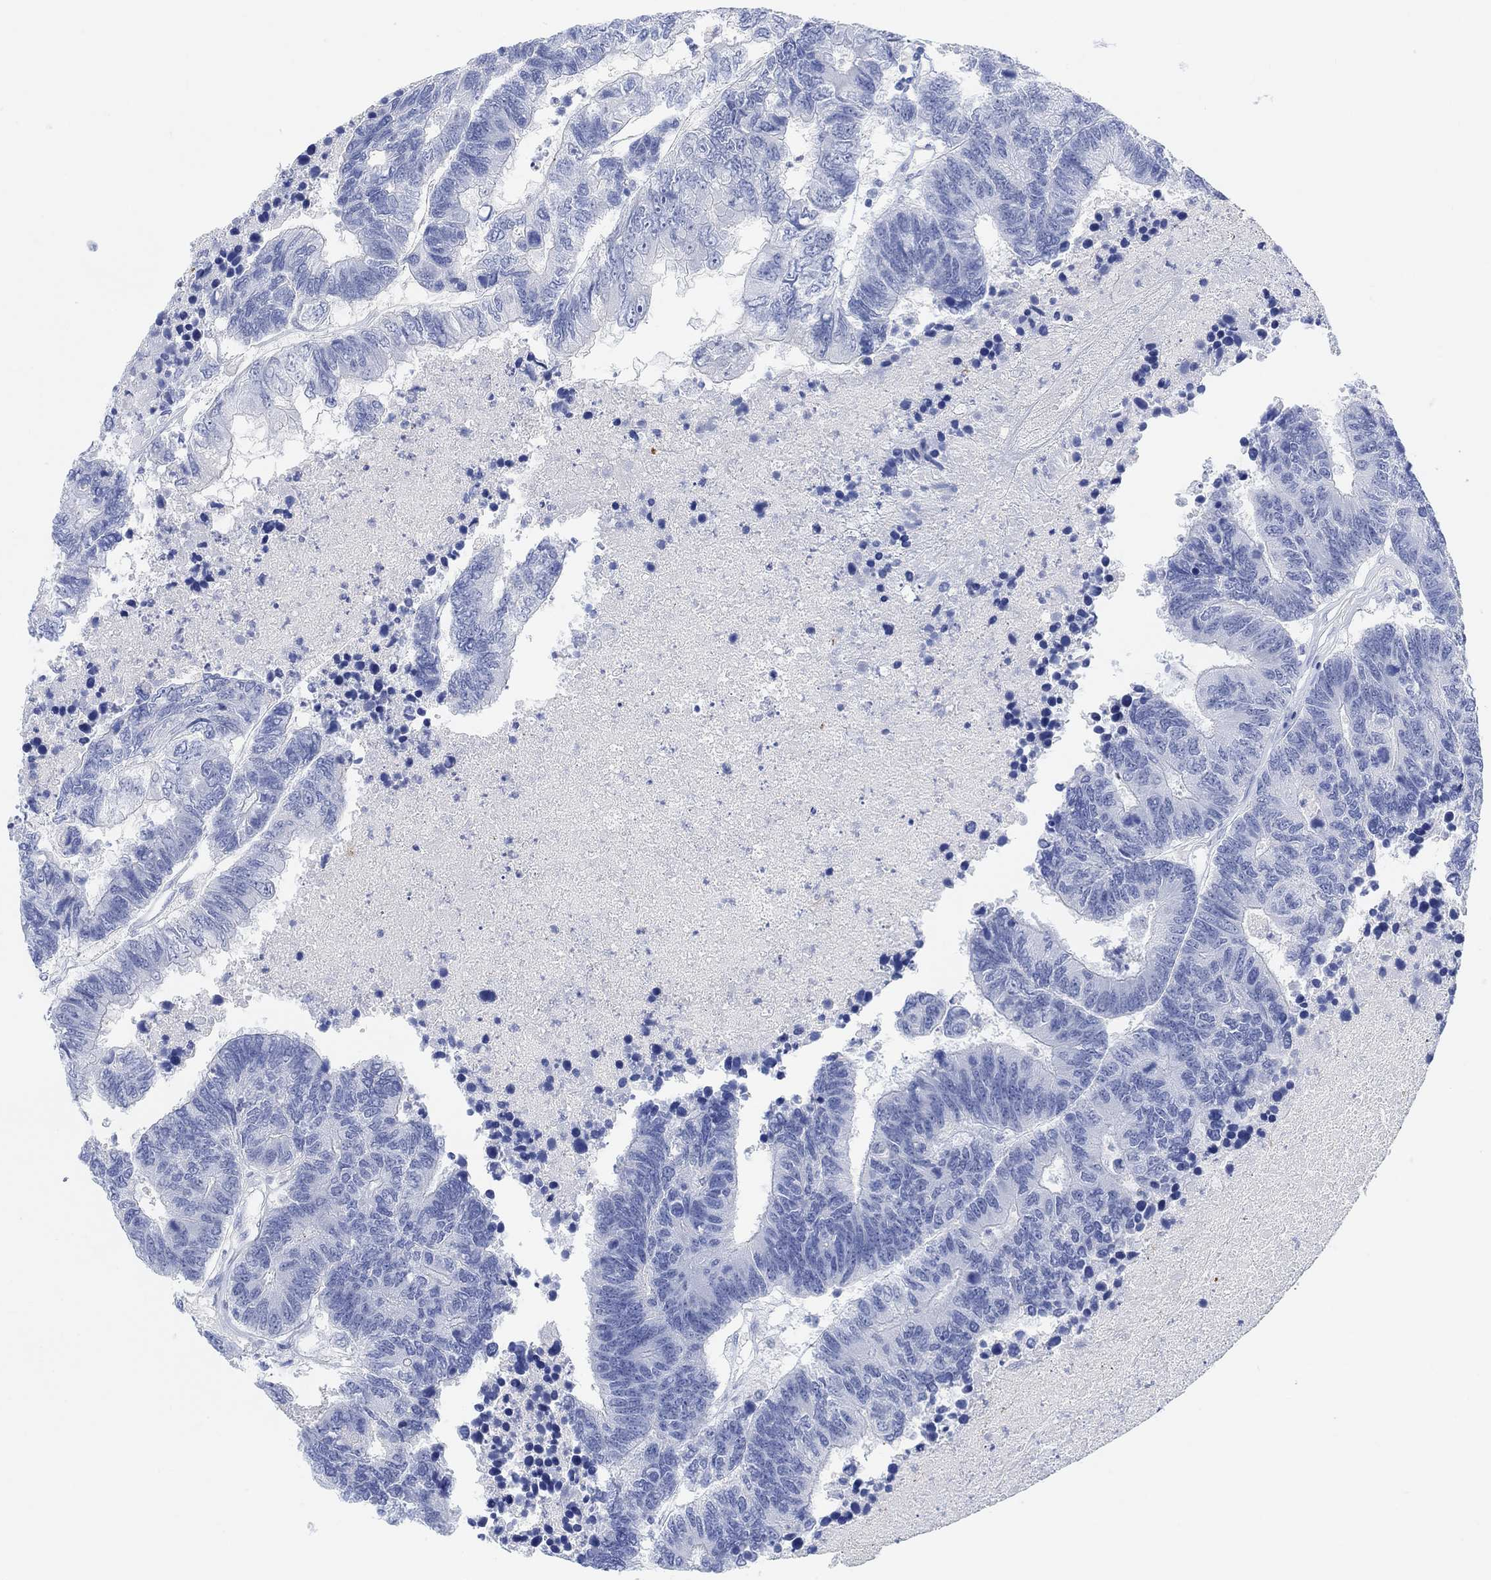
{"staining": {"intensity": "negative", "quantity": "none", "location": "none"}, "tissue": "colorectal cancer", "cell_type": "Tumor cells", "image_type": "cancer", "snomed": [{"axis": "morphology", "description": "Adenocarcinoma, NOS"}, {"axis": "topography", "description": "Colon"}], "caption": "A high-resolution photomicrograph shows immunohistochemistry (IHC) staining of colorectal adenocarcinoma, which exhibits no significant expression in tumor cells.", "gene": "ENO4", "patient": {"sex": "female", "age": 48}}